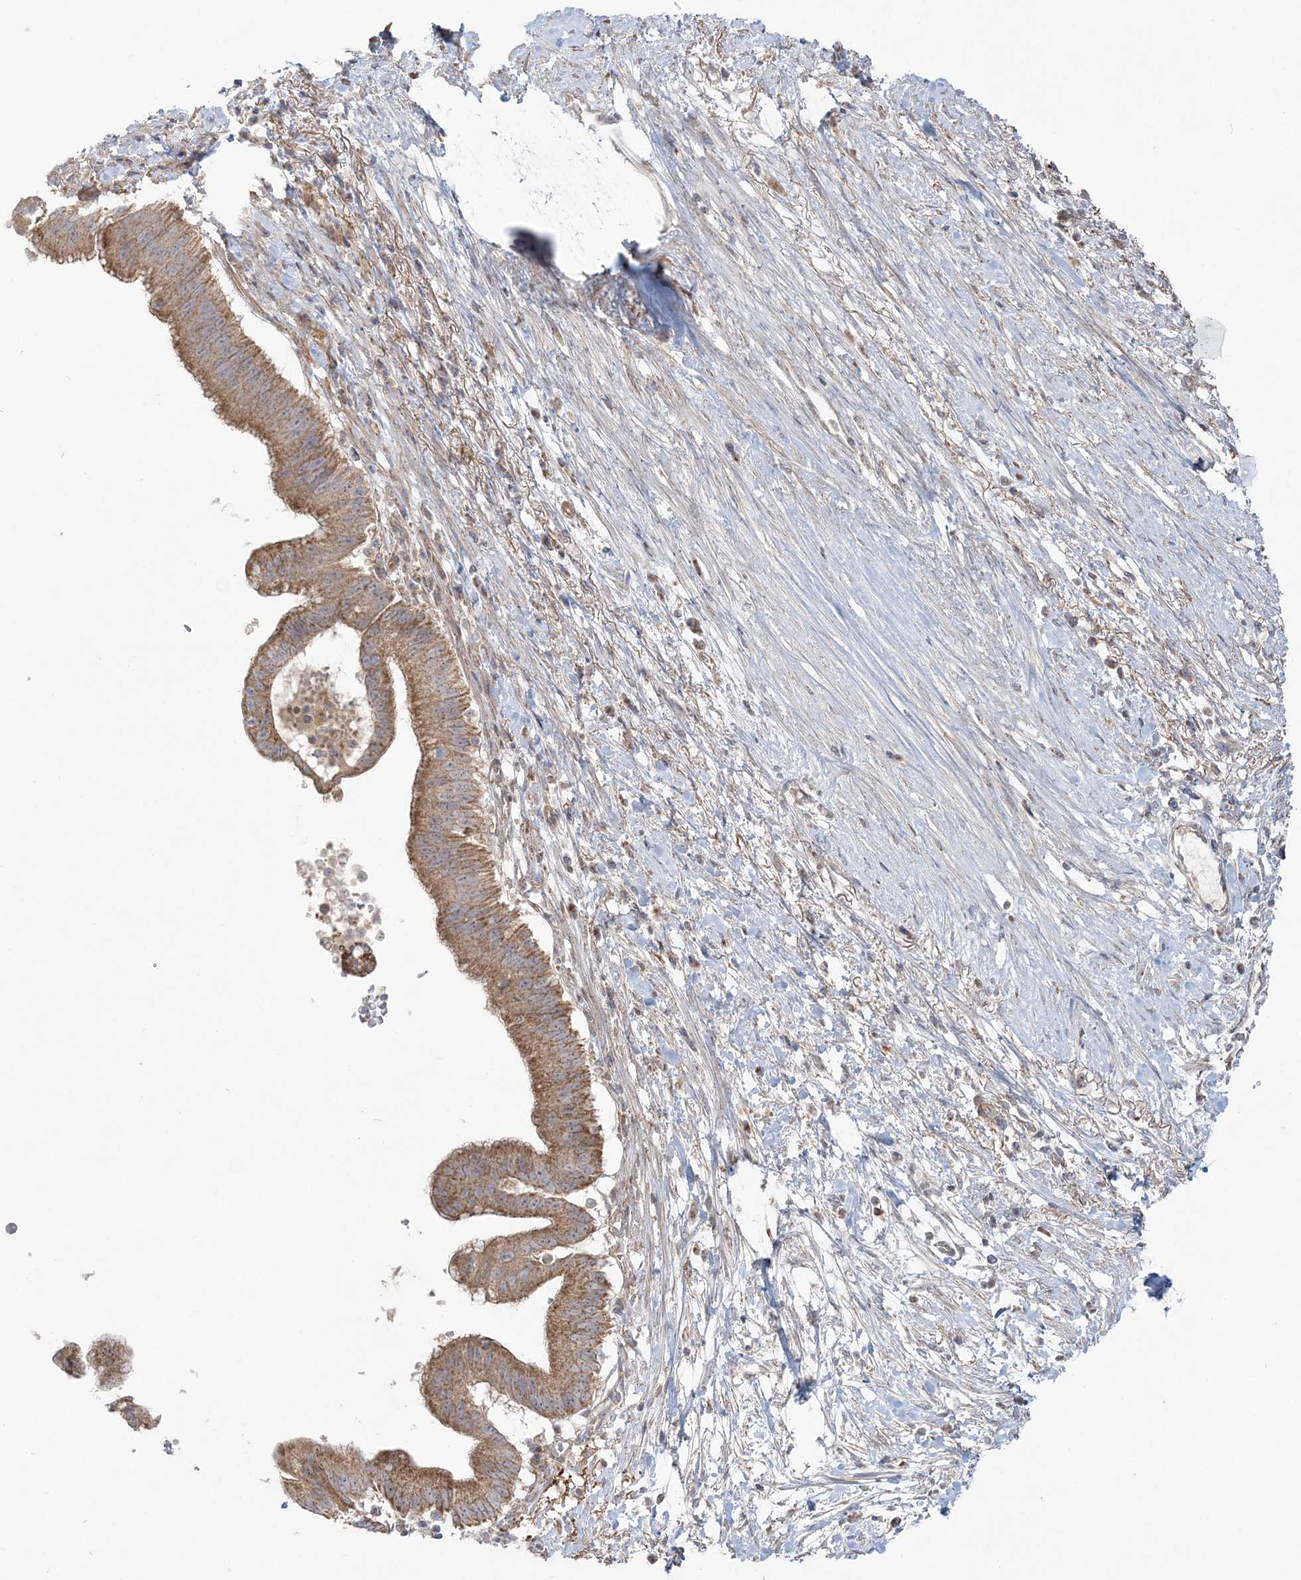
{"staining": {"intensity": "moderate", "quantity": ">75%", "location": "cytoplasmic/membranous"}, "tissue": "pancreatic cancer", "cell_type": "Tumor cells", "image_type": "cancer", "snomed": [{"axis": "morphology", "description": "Adenocarcinoma, NOS"}, {"axis": "topography", "description": "Pancreas"}], "caption": "This is an image of immunohistochemistry (IHC) staining of pancreatic cancer (adenocarcinoma), which shows moderate staining in the cytoplasmic/membranous of tumor cells.", "gene": "SCLT1", "patient": {"sex": "male", "age": 68}}